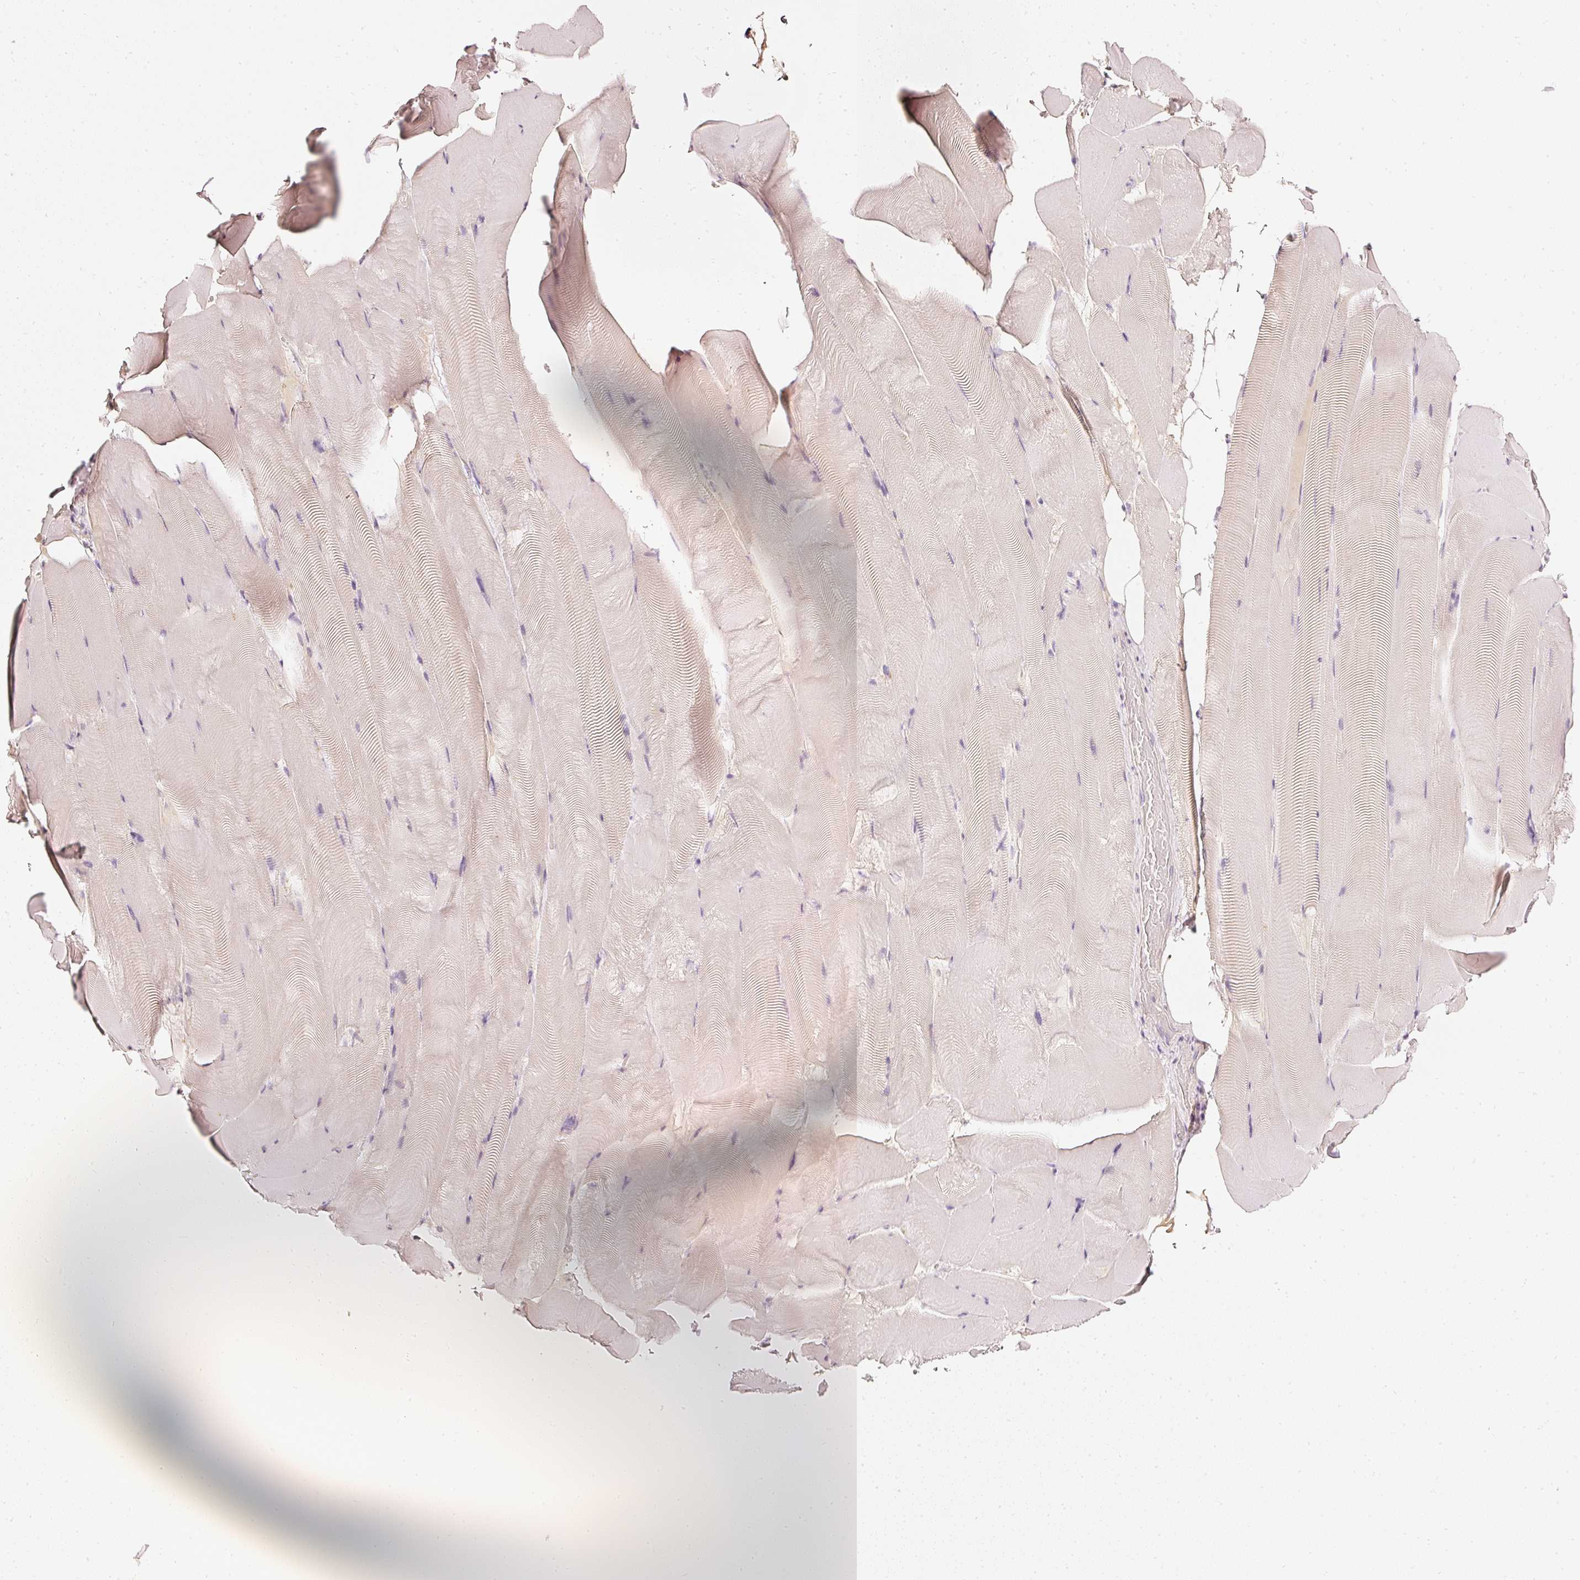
{"staining": {"intensity": "moderate", "quantity": "<25%", "location": "cytoplasmic/membranous"}, "tissue": "skeletal muscle", "cell_type": "Myocytes", "image_type": "normal", "snomed": [{"axis": "morphology", "description": "Normal tissue, NOS"}, {"axis": "topography", "description": "Skeletal muscle"}], "caption": "Skeletal muscle stained with a protein marker shows moderate staining in myocytes.", "gene": "CNP", "patient": {"sex": "female", "age": 64}}